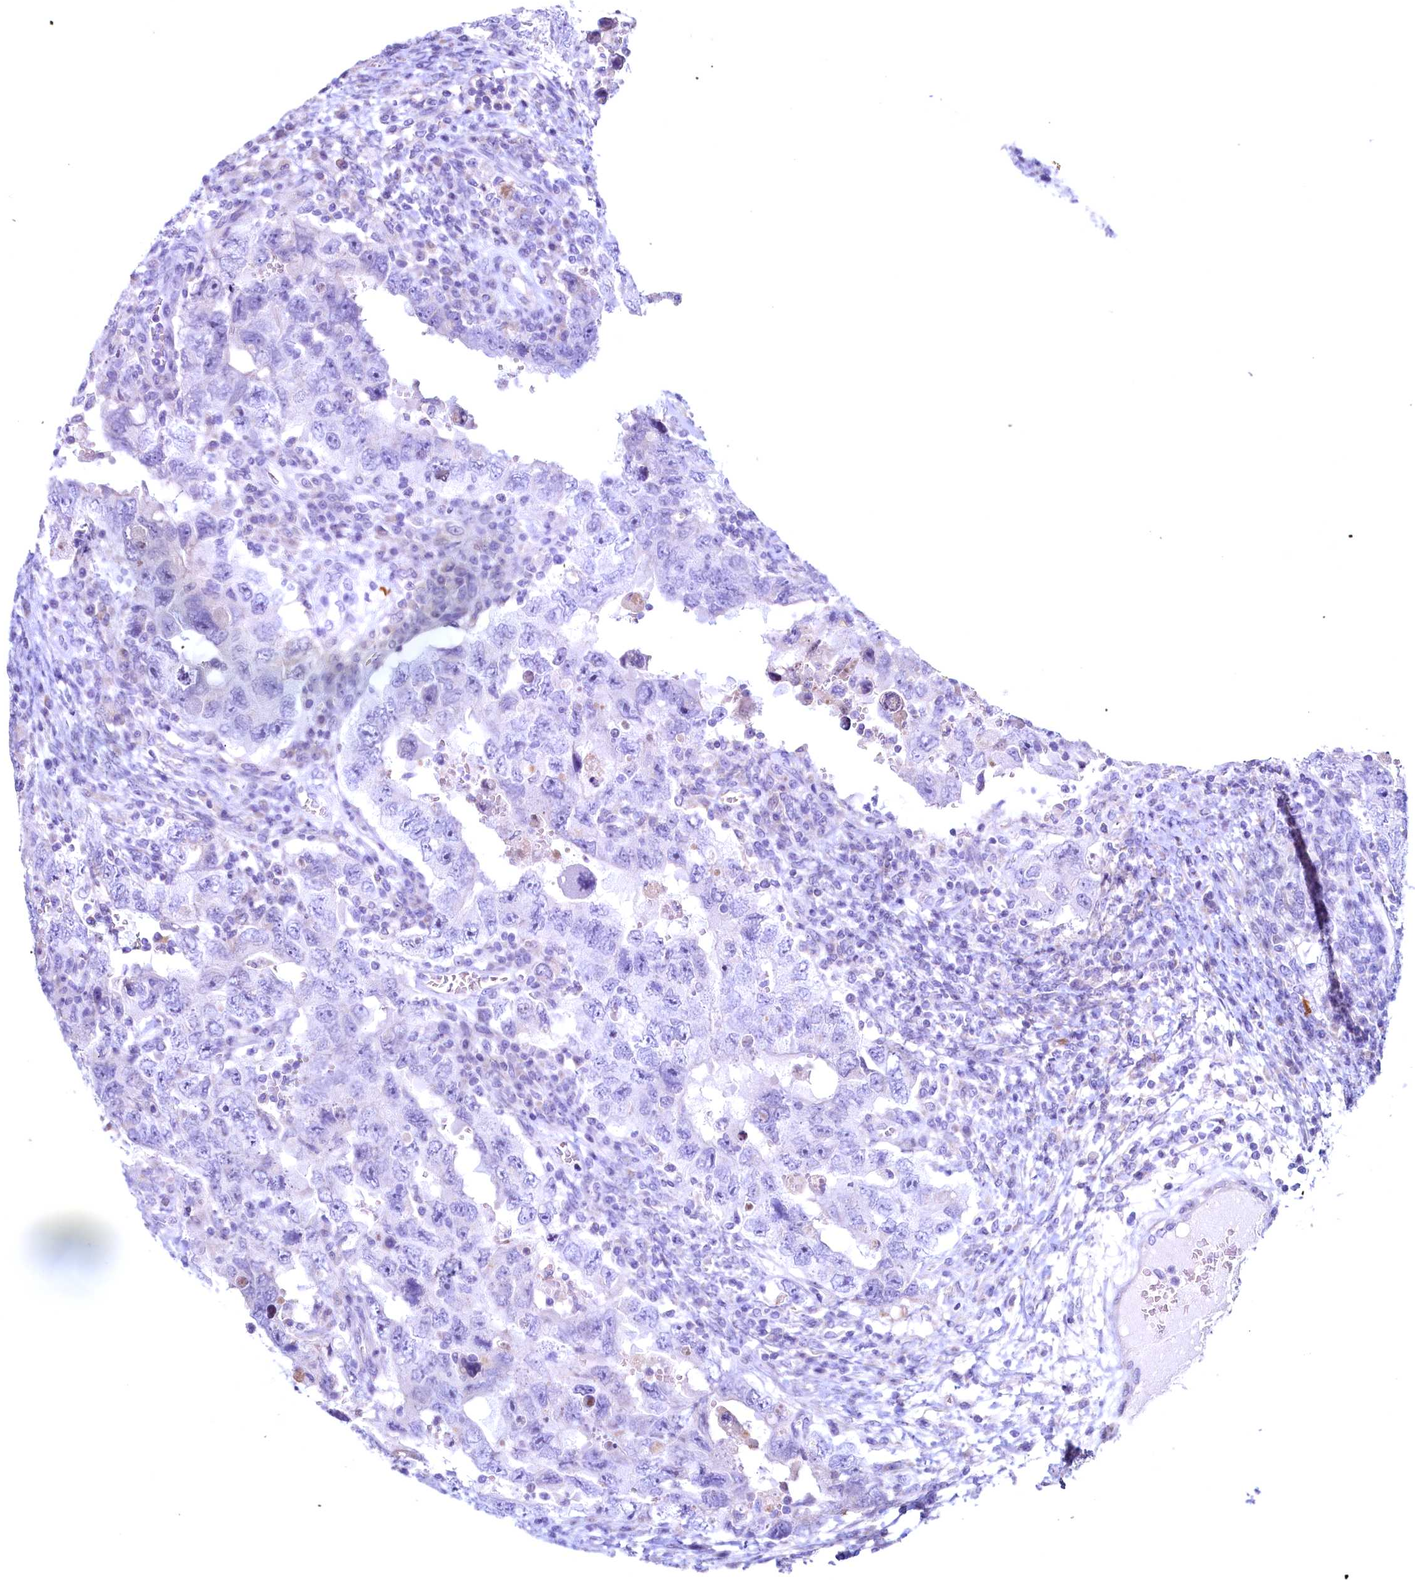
{"staining": {"intensity": "negative", "quantity": "none", "location": "none"}, "tissue": "testis cancer", "cell_type": "Tumor cells", "image_type": "cancer", "snomed": [{"axis": "morphology", "description": "Carcinoma, Embryonal, NOS"}, {"axis": "topography", "description": "Testis"}], "caption": "Immunohistochemistry micrograph of human testis cancer stained for a protein (brown), which displays no positivity in tumor cells. (Stains: DAB IHC with hematoxylin counter stain, Microscopy: brightfield microscopy at high magnification).", "gene": "MAP1LC3A", "patient": {"sex": "male", "age": 26}}